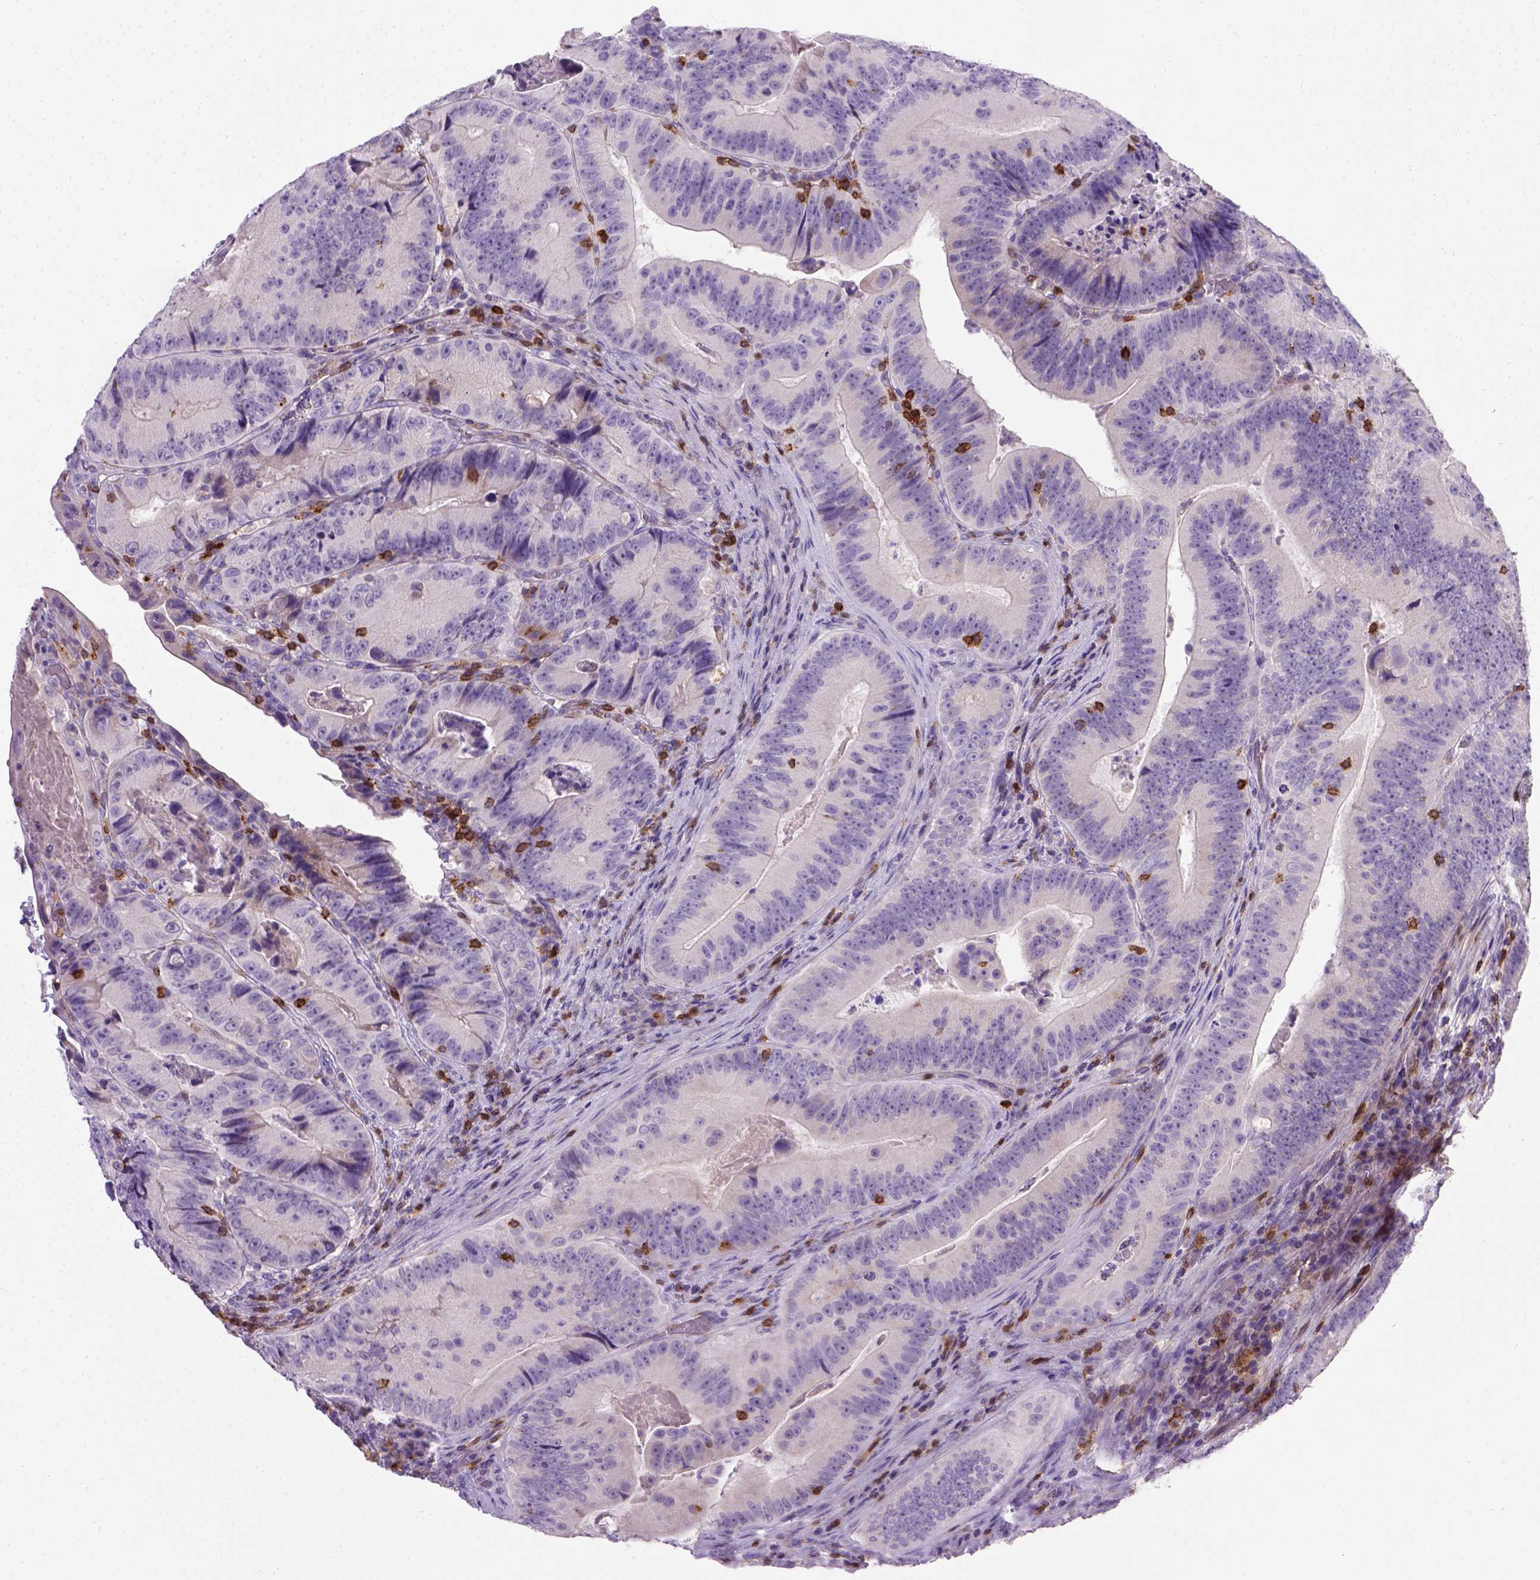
{"staining": {"intensity": "negative", "quantity": "none", "location": "none"}, "tissue": "colorectal cancer", "cell_type": "Tumor cells", "image_type": "cancer", "snomed": [{"axis": "morphology", "description": "Adenocarcinoma, NOS"}, {"axis": "topography", "description": "Colon"}], "caption": "There is no significant positivity in tumor cells of colorectal cancer (adenocarcinoma).", "gene": "CD3E", "patient": {"sex": "female", "age": 86}}